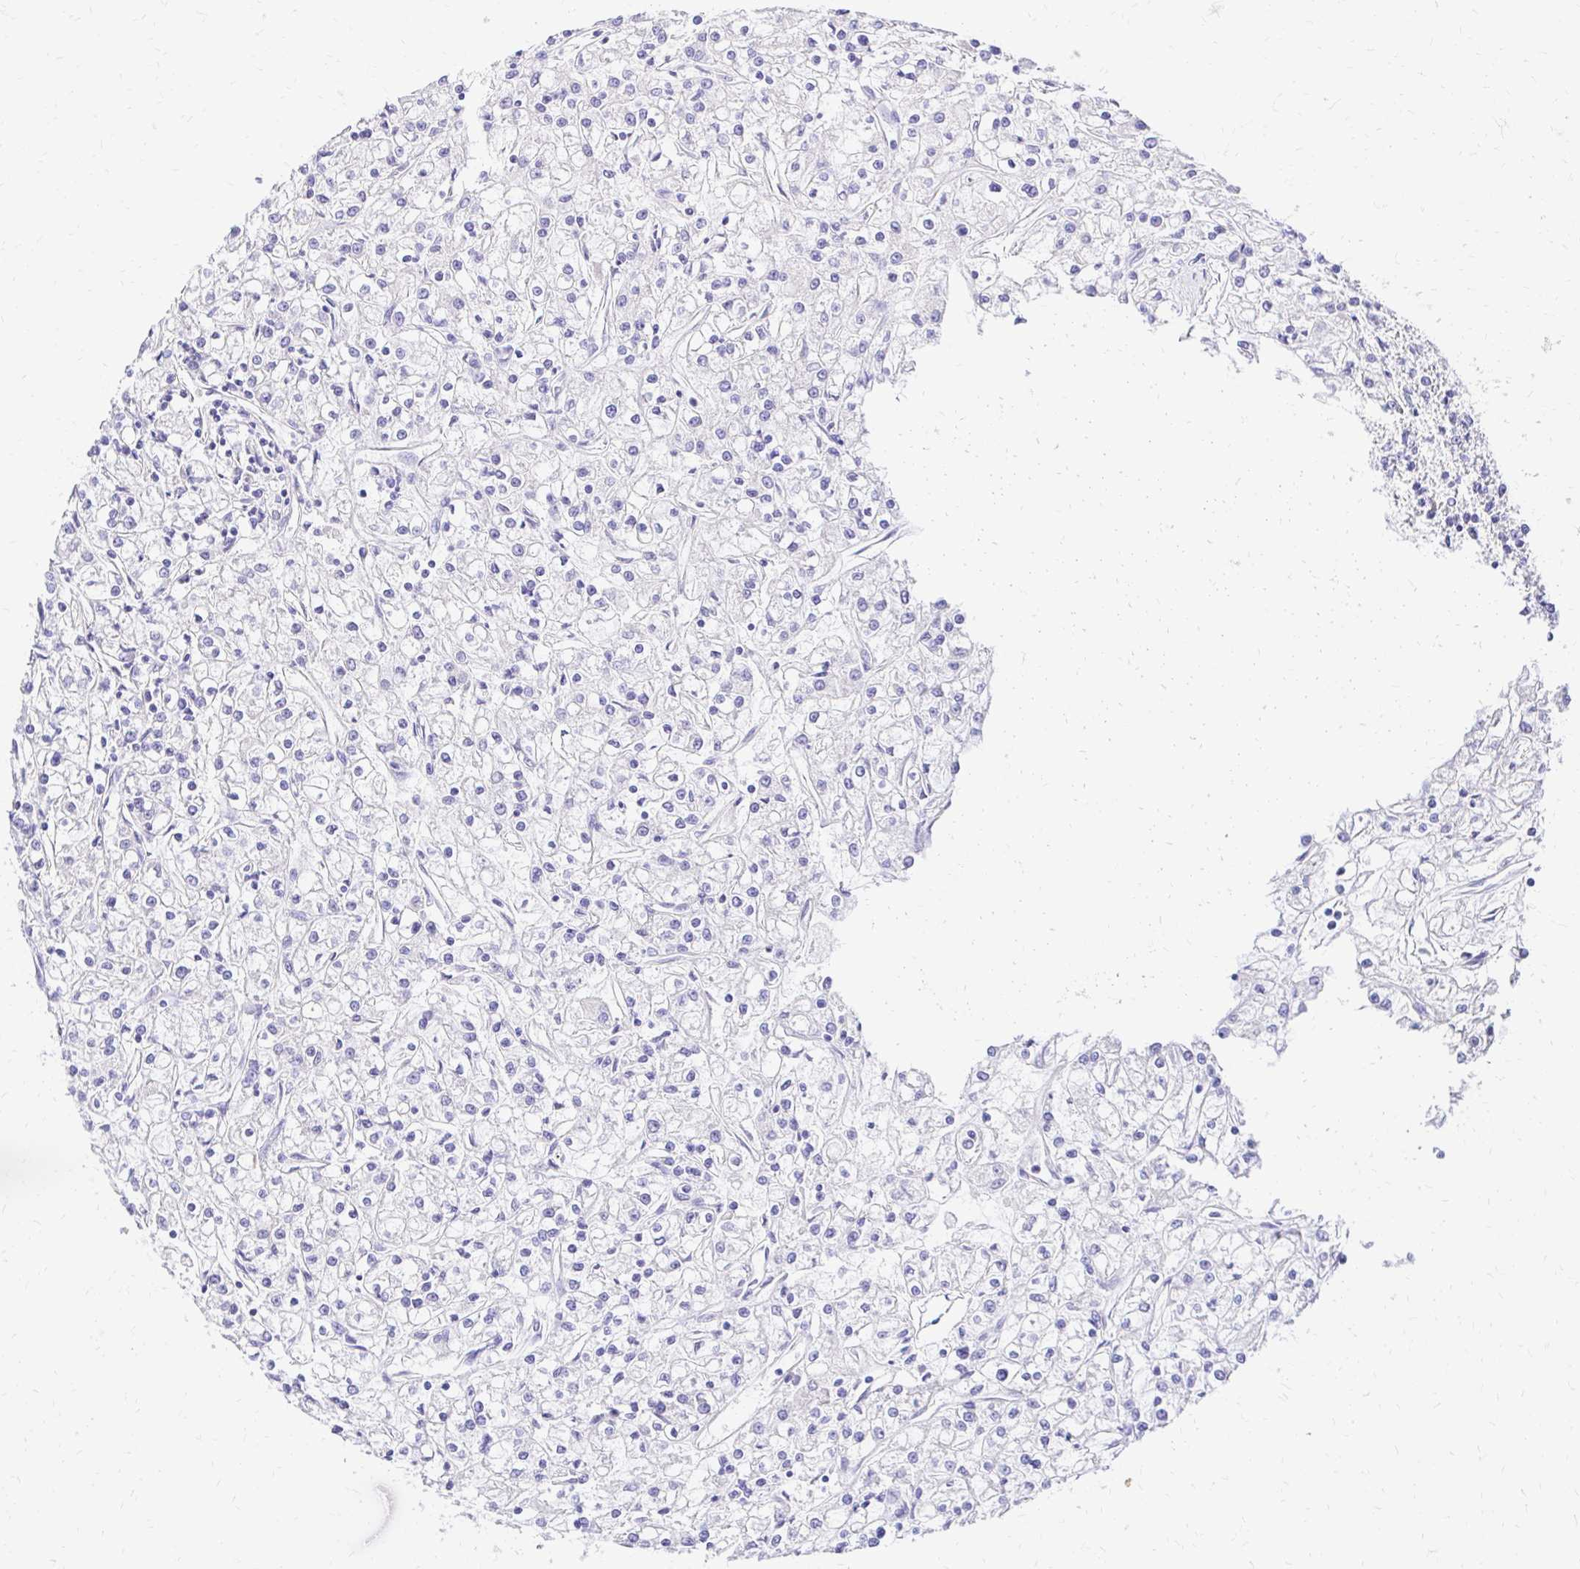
{"staining": {"intensity": "negative", "quantity": "none", "location": "none"}, "tissue": "renal cancer", "cell_type": "Tumor cells", "image_type": "cancer", "snomed": [{"axis": "morphology", "description": "Adenocarcinoma, NOS"}, {"axis": "topography", "description": "Kidney"}], "caption": "Immunohistochemical staining of adenocarcinoma (renal) reveals no significant staining in tumor cells.", "gene": "S100G", "patient": {"sex": "female", "age": 59}}